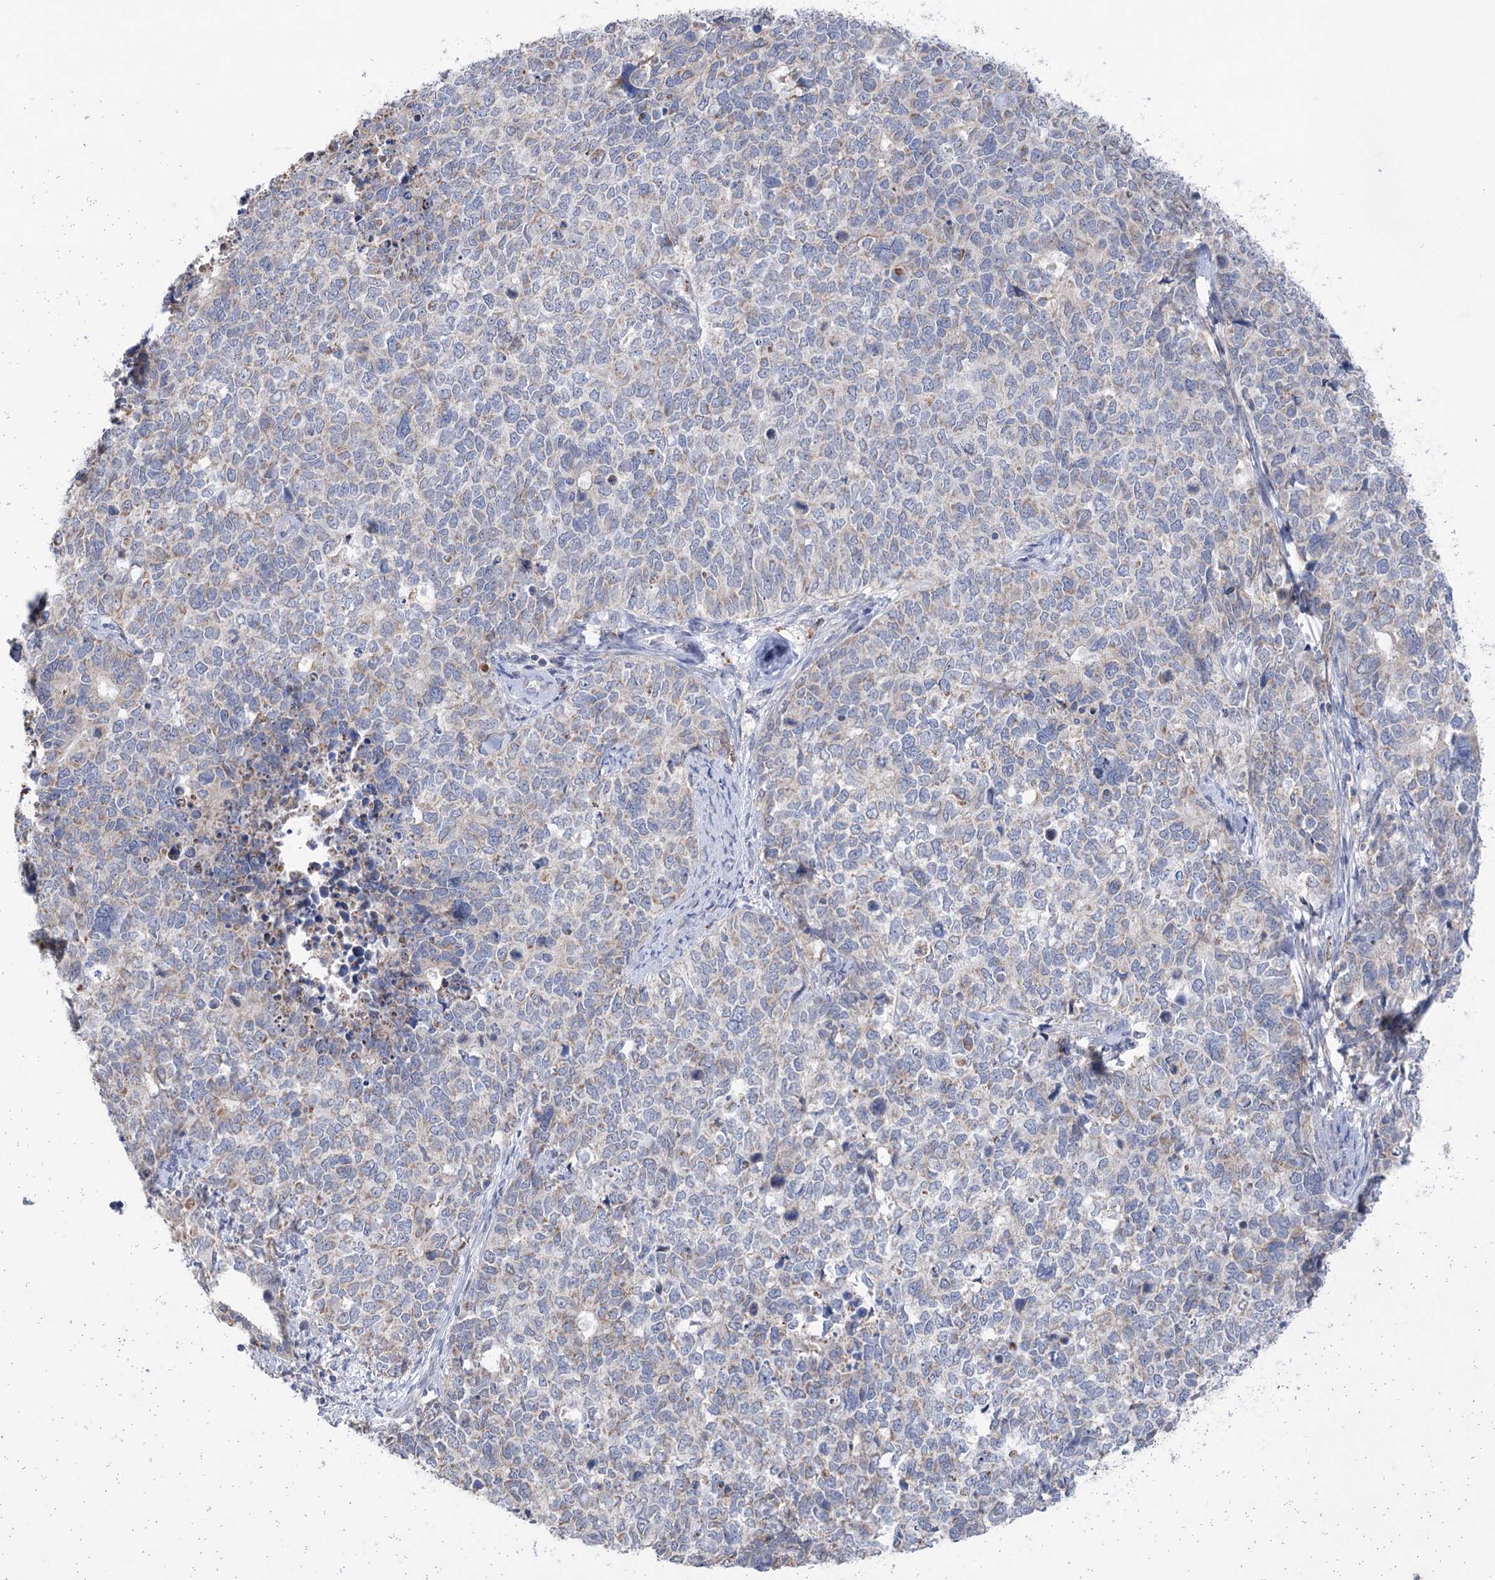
{"staining": {"intensity": "weak", "quantity": "<25%", "location": "cytoplasmic/membranous"}, "tissue": "cervical cancer", "cell_type": "Tumor cells", "image_type": "cancer", "snomed": [{"axis": "morphology", "description": "Squamous cell carcinoma, NOS"}, {"axis": "topography", "description": "Cervix"}], "caption": "DAB (3,3'-diaminobenzidine) immunohistochemical staining of squamous cell carcinoma (cervical) reveals no significant expression in tumor cells. The staining is performed using DAB (3,3'-diaminobenzidine) brown chromogen with nuclei counter-stained in using hematoxylin.", "gene": "MTCH2", "patient": {"sex": "female", "age": 63}}